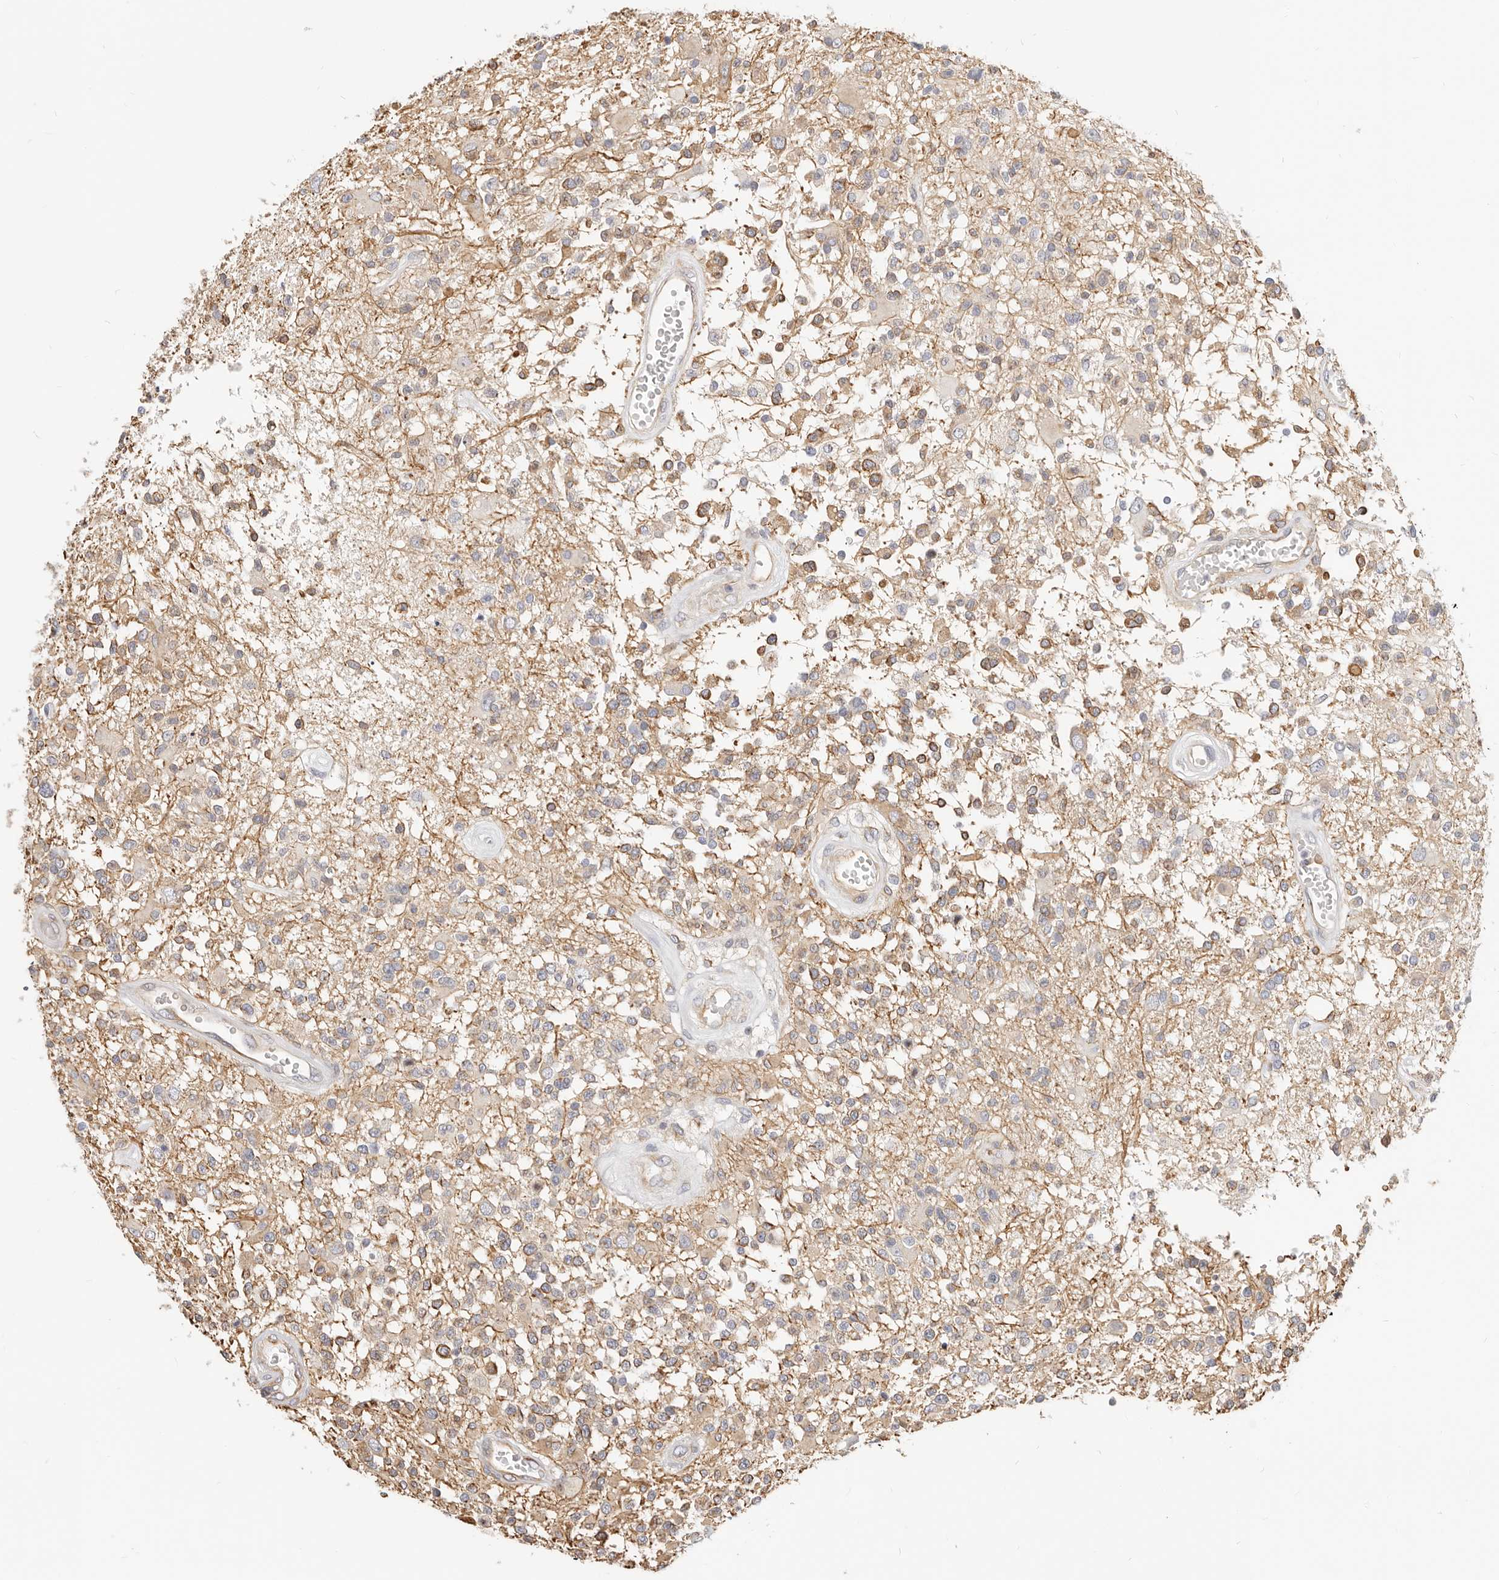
{"staining": {"intensity": "weak", "quantity": "25%-75%", "location": "cytoplasmic/membranous"}, "tissue": "glioma", "cell_type": "Tumor cells", "image_type": "cancer", "snomed": [{"axis": "morphology", "description": "Glioma, malignant, High grade"}, {"axis": "morphology", "description": "Glioblastoma, NOS"}, {"axis": "topography", "description": "Brain"}], "caption": "Brown immunohistochemical staining in glioma exhibits weak cytoplasmic/membranous expression in approximately 25%-75% of tumor cells.", "gene": "DTNBP1", "patient": {"sex": "male", "age": 60}}